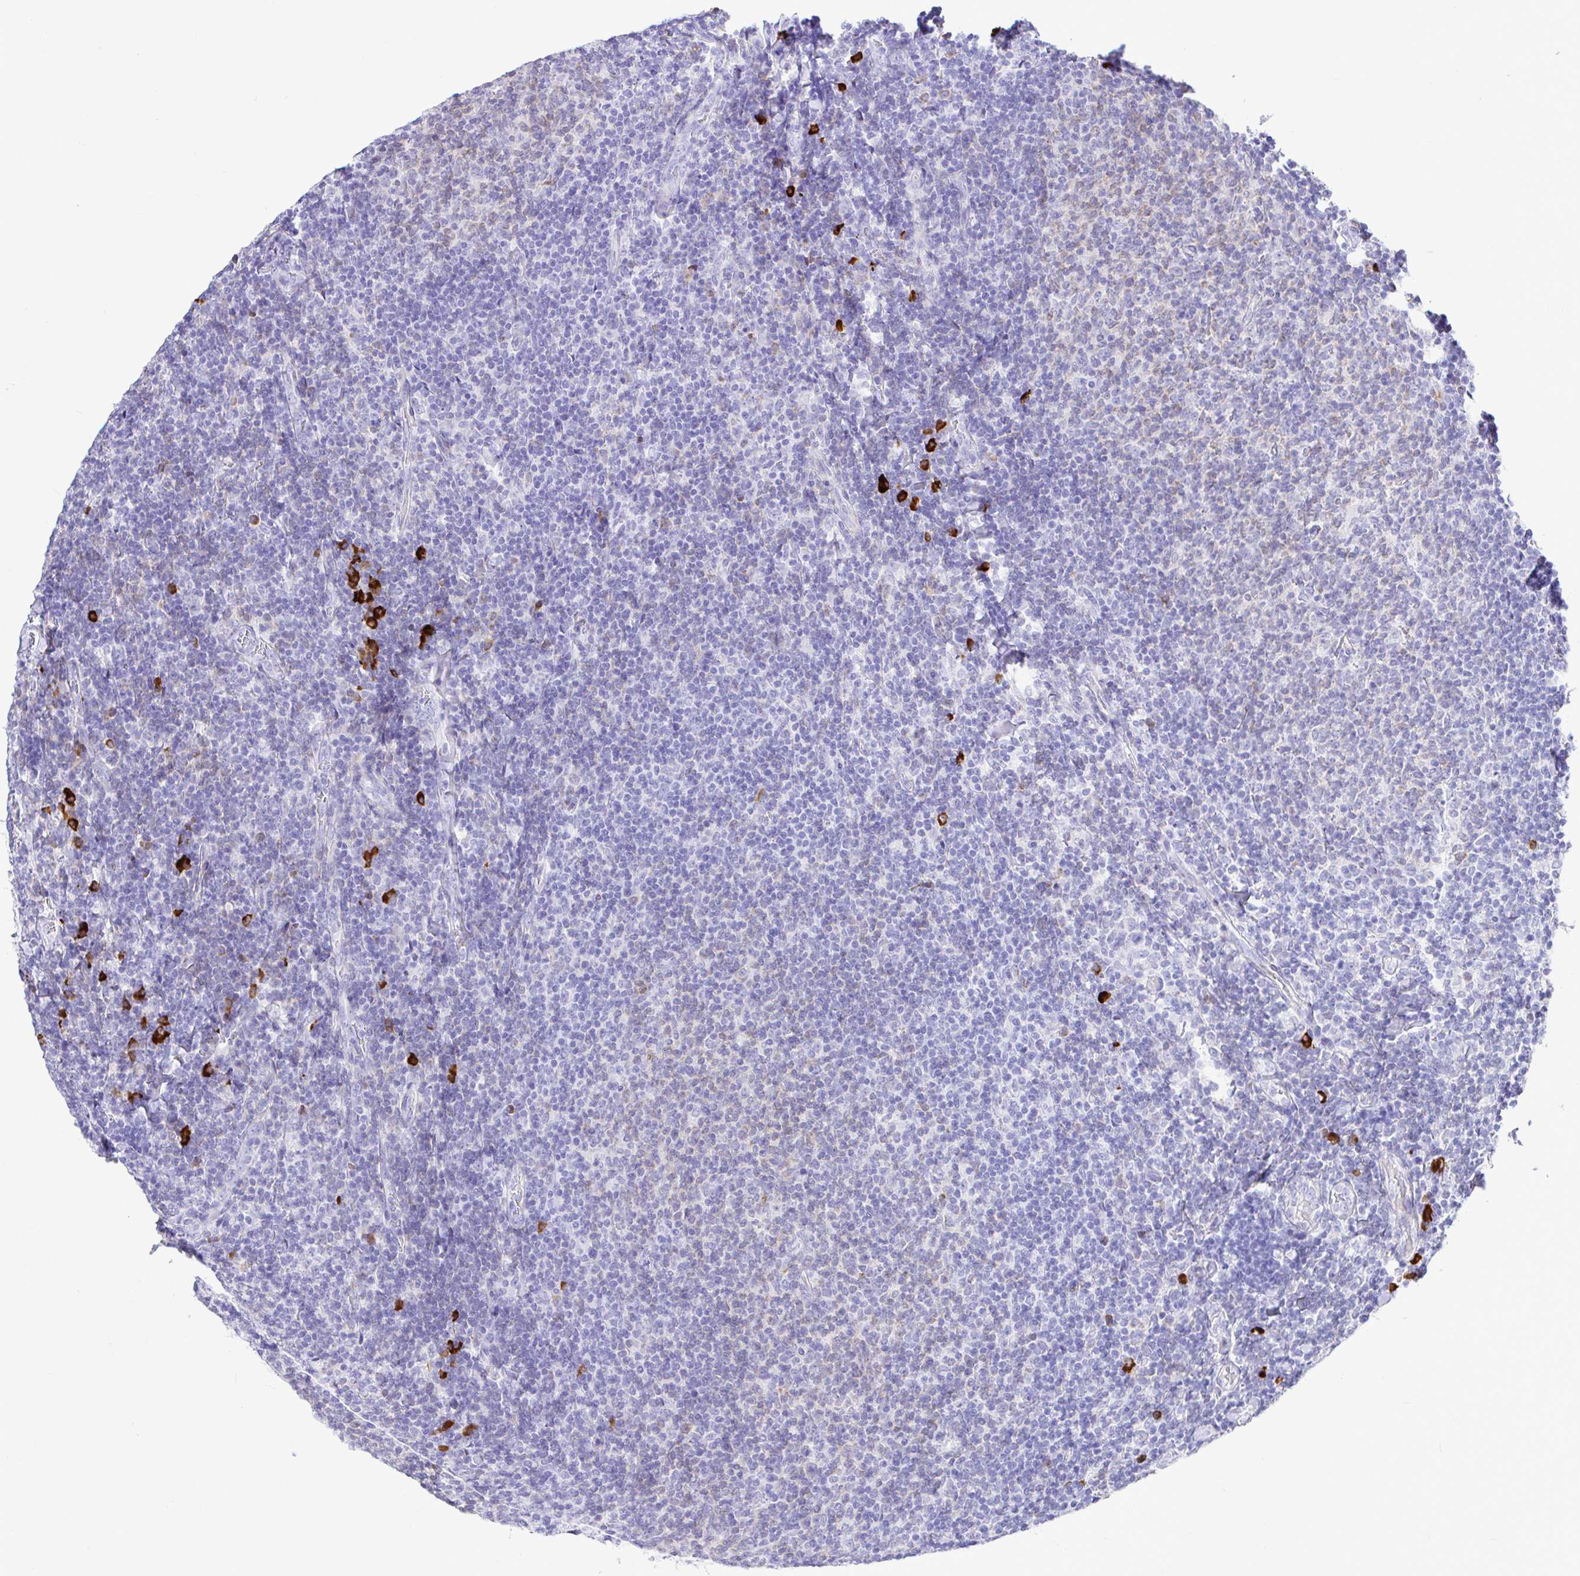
{"staining": {"intensity": "negative", "quantity": "none", "location": "none"}, "tissue": "lymphoma", "cell_type": "Tumor cells", "image_type": "cancer", "snomed": [{"axis": "morphology", "description": "Malignant lymphoma, non-Hodgkin's type, Low grade"}, {"axis": "topography", "description": "Lymph node"}], "caption": "IHC photomicrograph of neoplastic tissue: human lymphoma stained with DAB shows no significant protein staining in tumor cells. The staining was performed using DAB (3,3'-diaminobenzidine) to visualize the protein expression in brown, while the nuclei were stained in blue with hematoxylin (Magnification: 20x).", "gene": "CCDC62", "patient": {"sex": "male", "age": 52}}